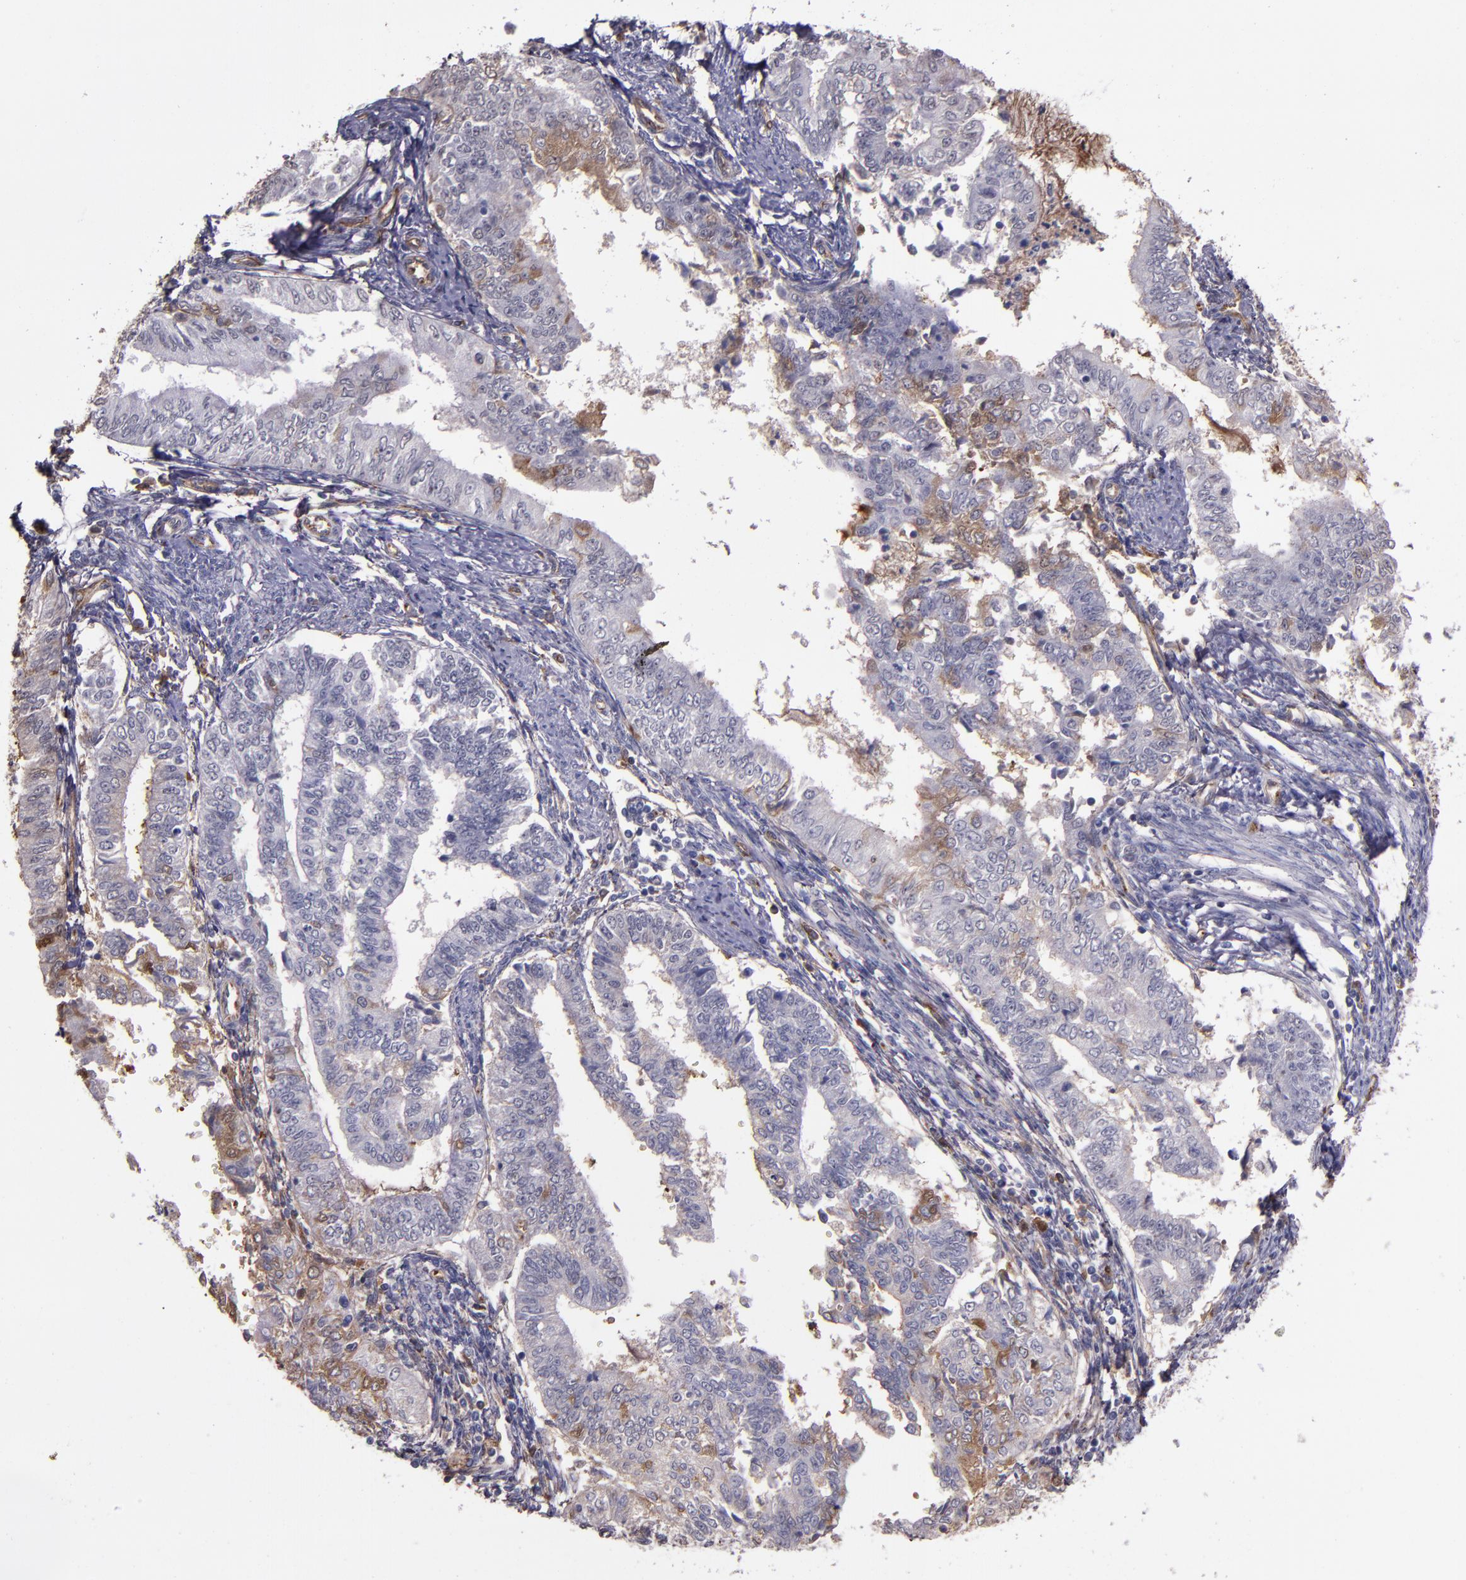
{"staining": {"intensity": "weak", "quantity": "<25%", "location": "cytoplasmic/membranous"}, "tissue": "endometrial cancer", "cell_type": "Tumor cells", "image_type": "cancer", "snomed": [{"axis": "morphology", "description": "Adenocarcinoma, NOS"}, {"axis": "topography", "description": "Endometrium"}], "caption": "The micrograph displays no staining of tumor cells in adenocarcinoma (endometrial).", "gene": "A2M", "patient": {"sex": "female", "age": 66}}